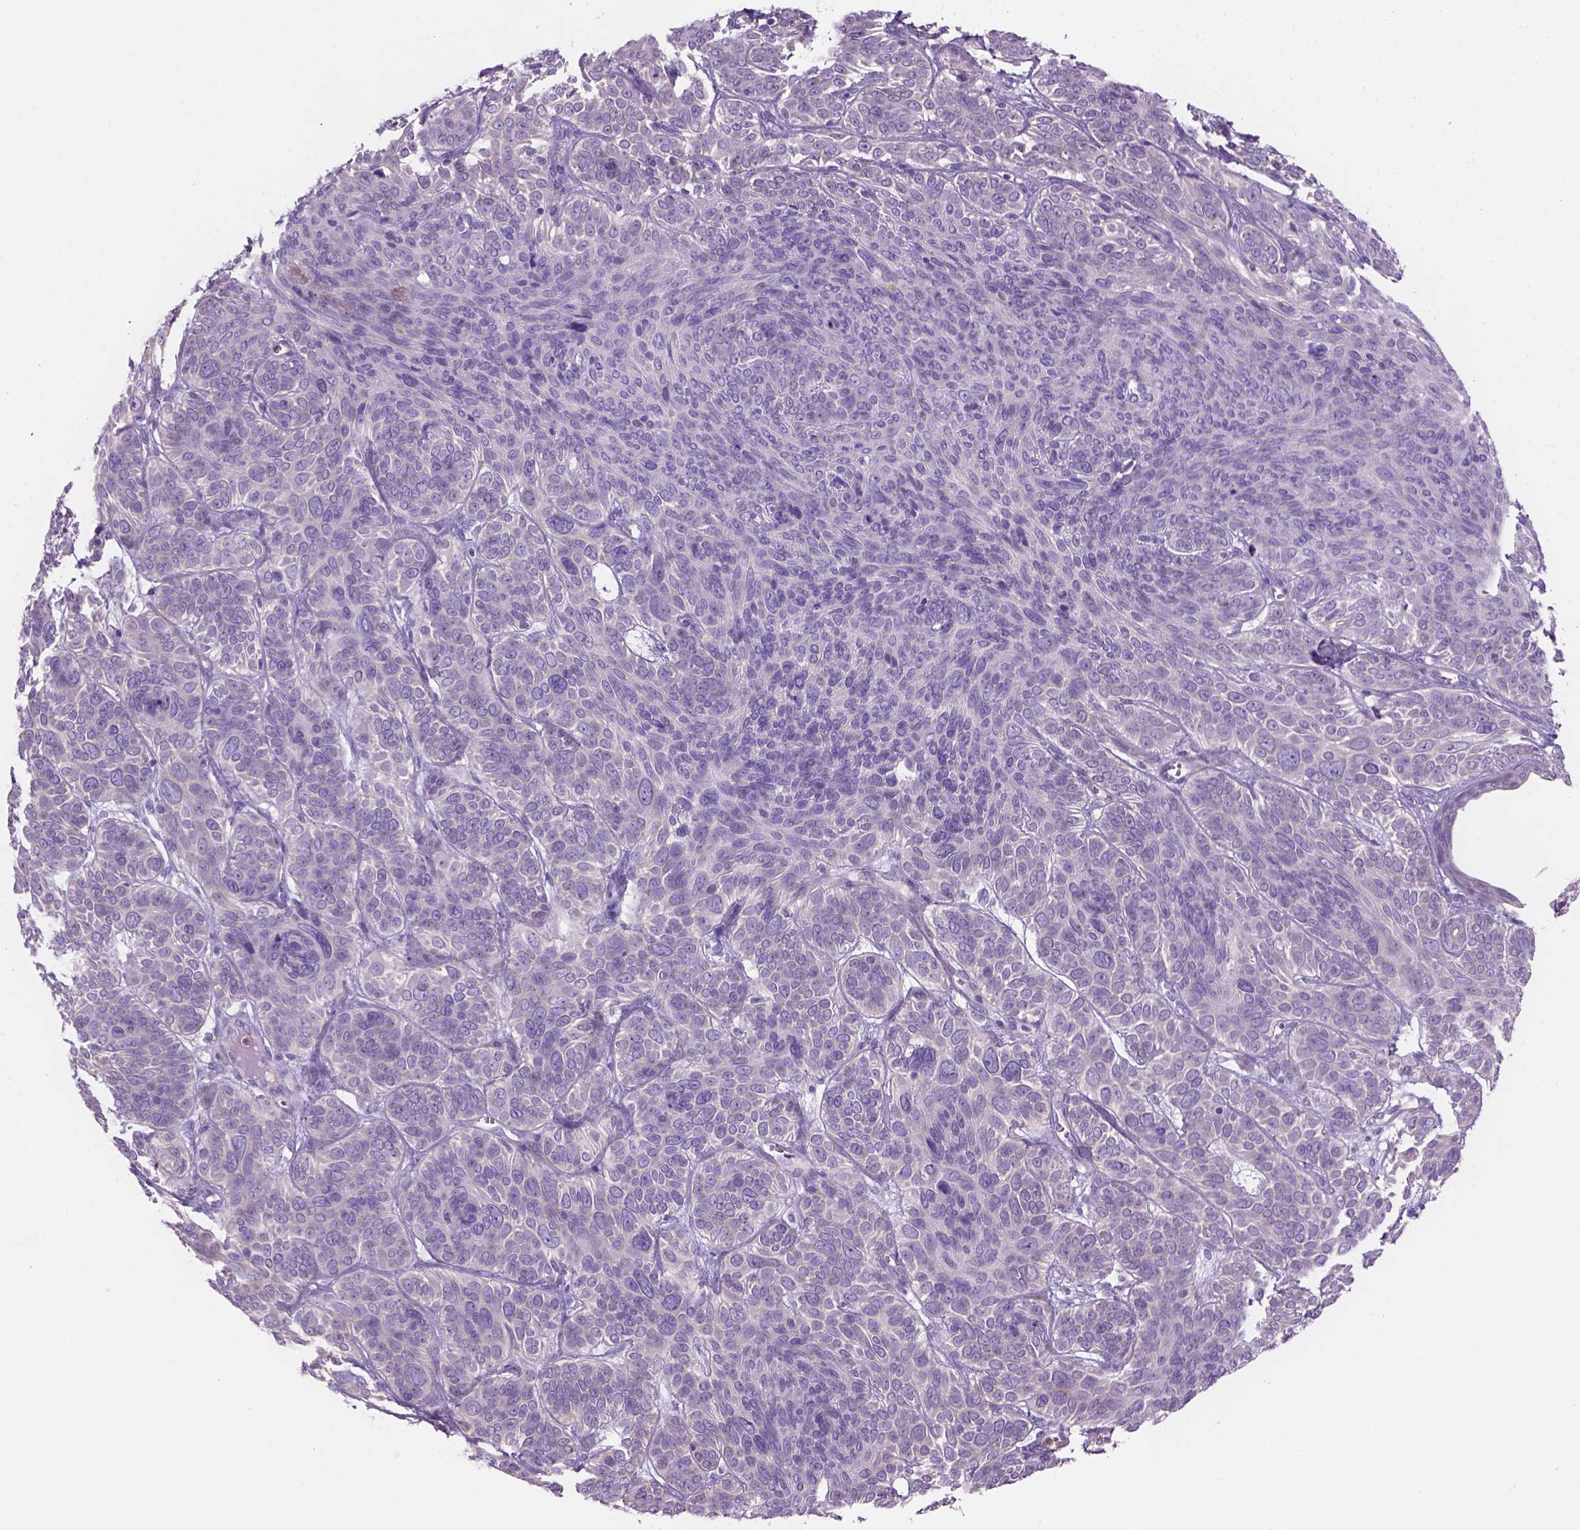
{"staining": {"intensity": "negative", "quantity": "none", "location": "none"}, "tissue": "skin cancer", "cell_type": "Tumor cells", "image_type": "cancer", "snomed": [{"axis": "morphology", "description": "Basal cell carcinoma"}, {"axis": "topography", "description": "Skin"}, {"axis": "topography", "description": "Skin of face"}], "caption": "An IHC histopathology image of skin cancer is shown. There is no staining in tumor cells of skin cancer.", "gene": "CD84", "patient": {"sex": "male", "age": 73}}